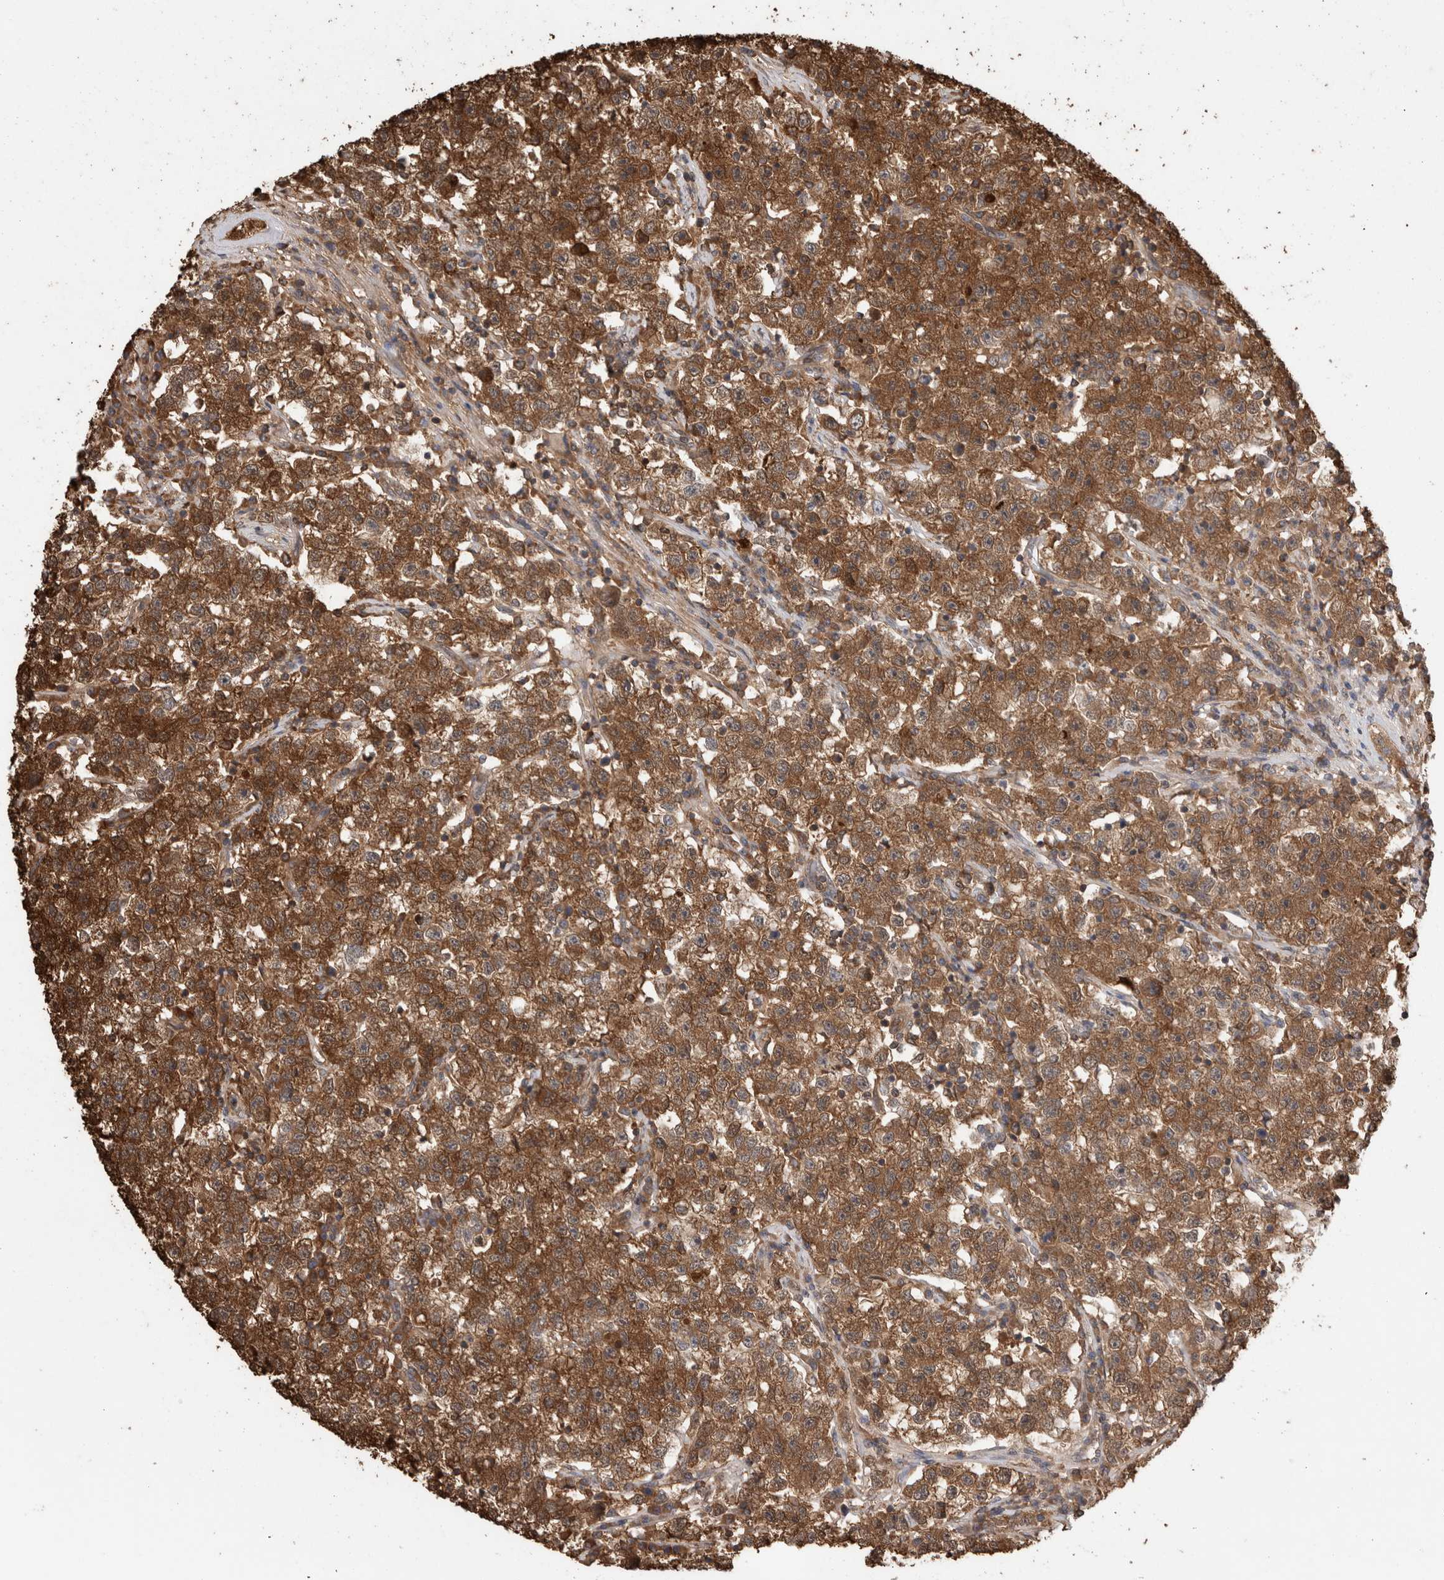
{"staining": {"intensity": "strong", "quantity": ">75%", "location": "cytoplasmic/membranous"}, "tissue": "testis cancer", "cell_type": "Tumor cells", "image_type": "cancer", "snomed": [{"axis": "morphology", "description": "Seminoma, NOS"}, {"axis": "topography", "description": "Testis"}], "caption": "Testis cancer stained for a protein (brown) reveals strong cytoplasmic/membranous positive positivity in approximately >75% of tumor cells.", "gene": "TRIM5", "patient": {"sex": "male", "age": 22}}